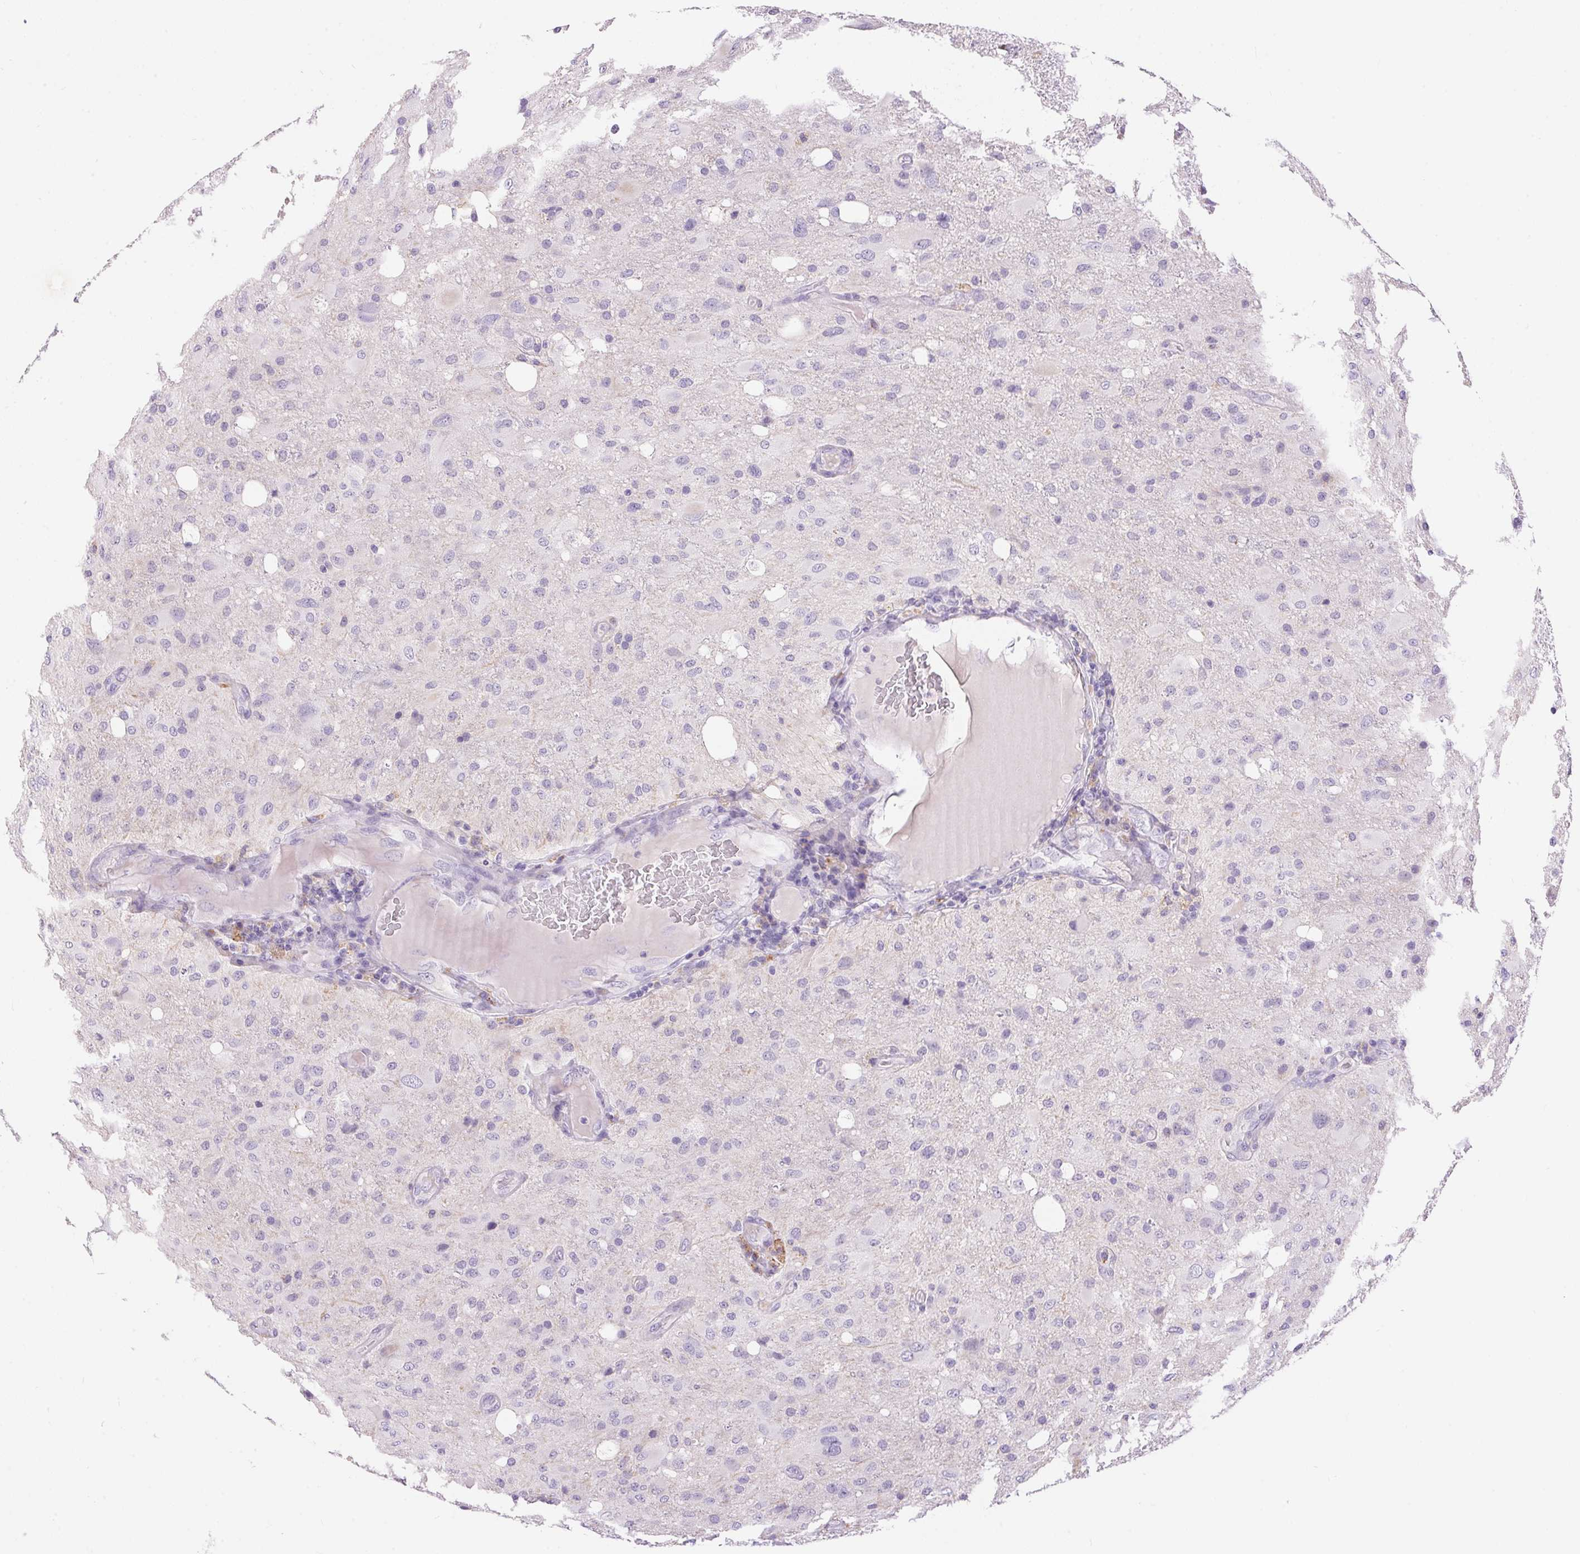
{"staining": {"intensity": "negative", "quantity": "none", "location": "none"}, "tissue": "glioma", "cell_type": "Tumor cells", "image_type": "cancer", "snomed": [{"axis": "morphology", "description": "Glioma, malignant, High grade"}, {"axis": "topography", "description": "Brain"}], "caption": "Immunohistochemical staining of glioma exhibits no significant positivity in tumor cells.", "gene": "PNLIPRP3", "patient": {"sex": "male", "age": 53}}